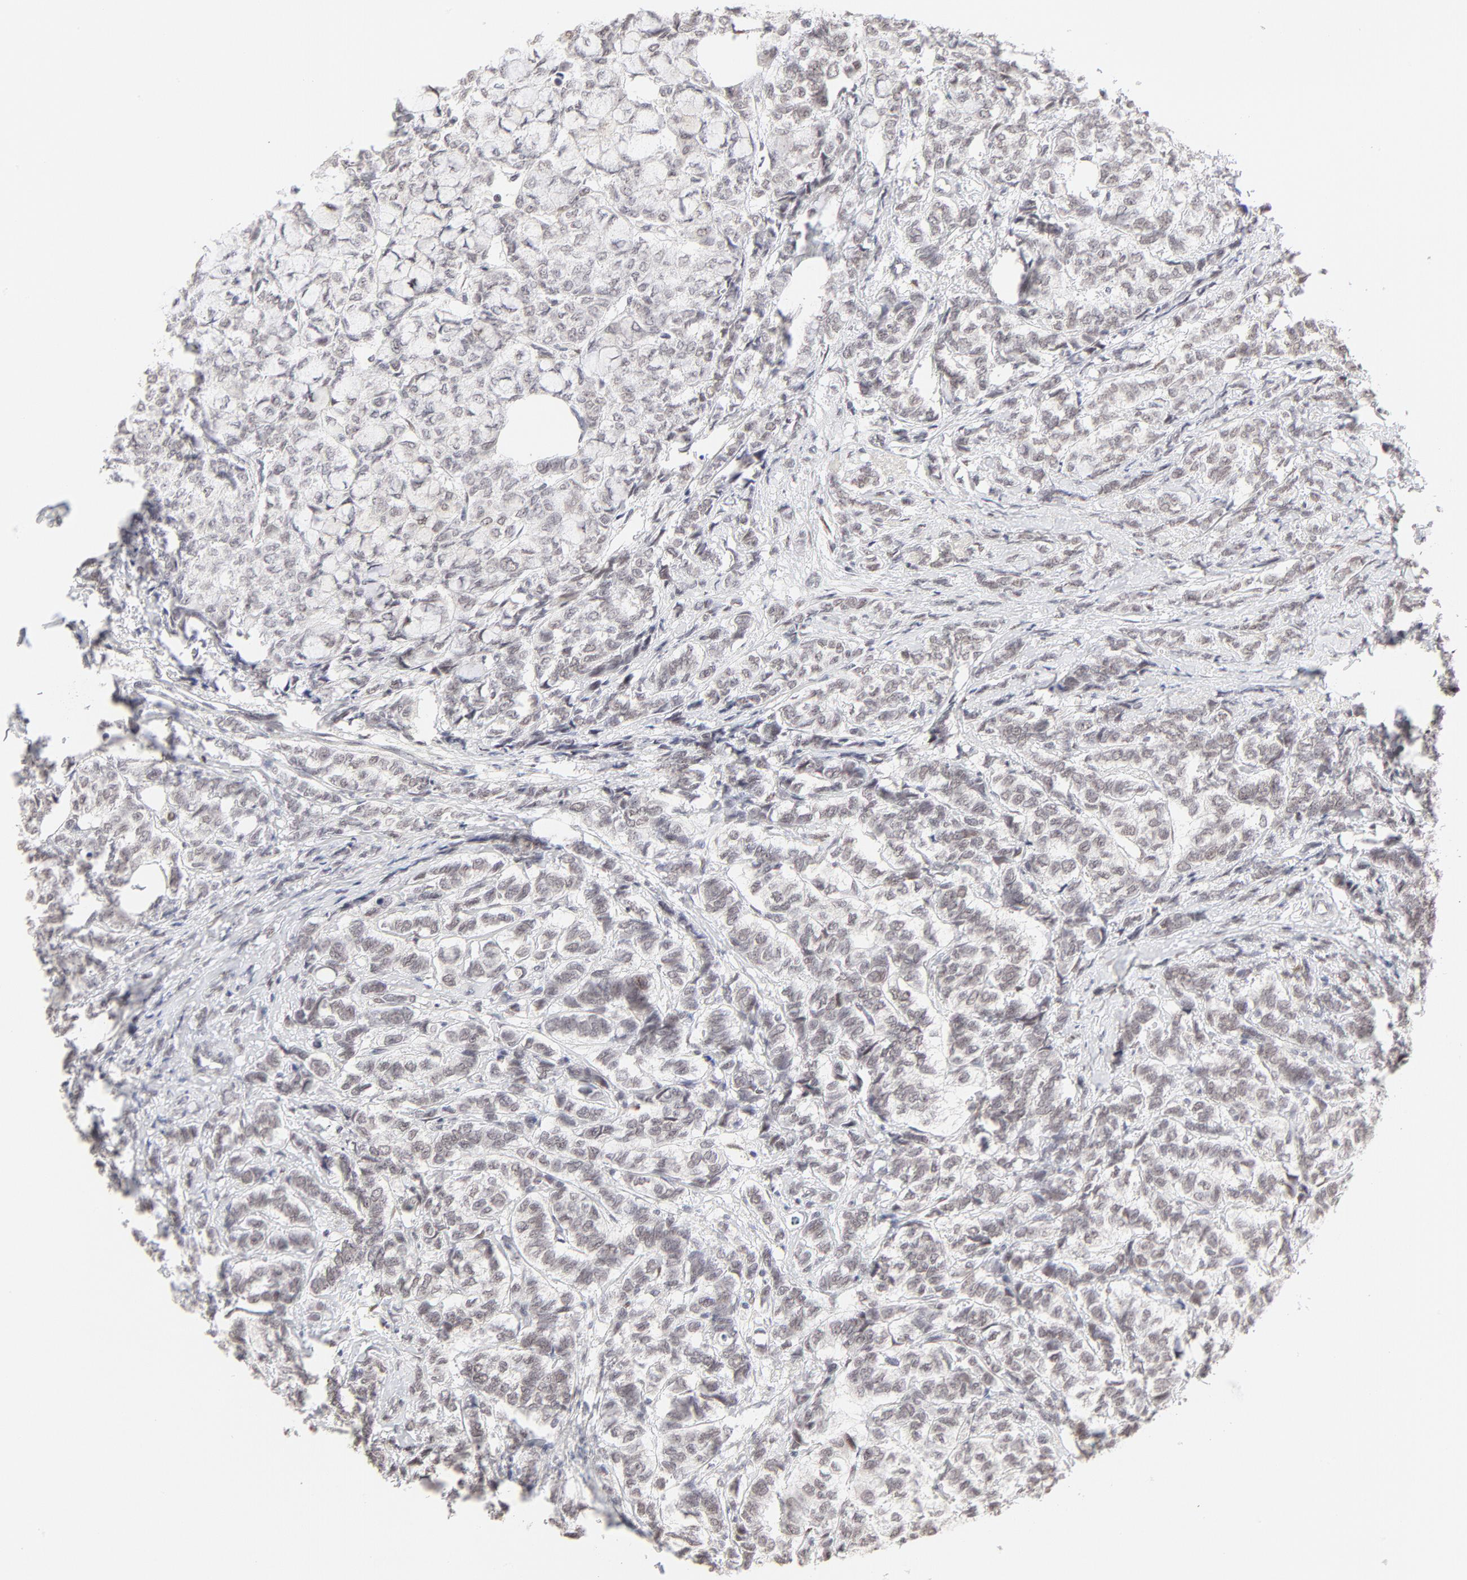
{"staining": {"intensity": "weak", "quantity": "25%-75%", "location": "nuclear"}, "tissue": "breast cancer", "cell_type": "Tumor cells", "image_type": "cancer", "snomed": [{"axis": "morphology", "description": "Lobular carcinoma"}, {"axis": "topography", "description": "Breast"}], "caption": "Human breast cancer (lobular carcinoma) stained for a protein (brown) demonstrates weak nuclear positive positivity in about 25%-75% of tumor cells.", "gene": "PBX3", "patient": {"sex": "female", "age": 60}}